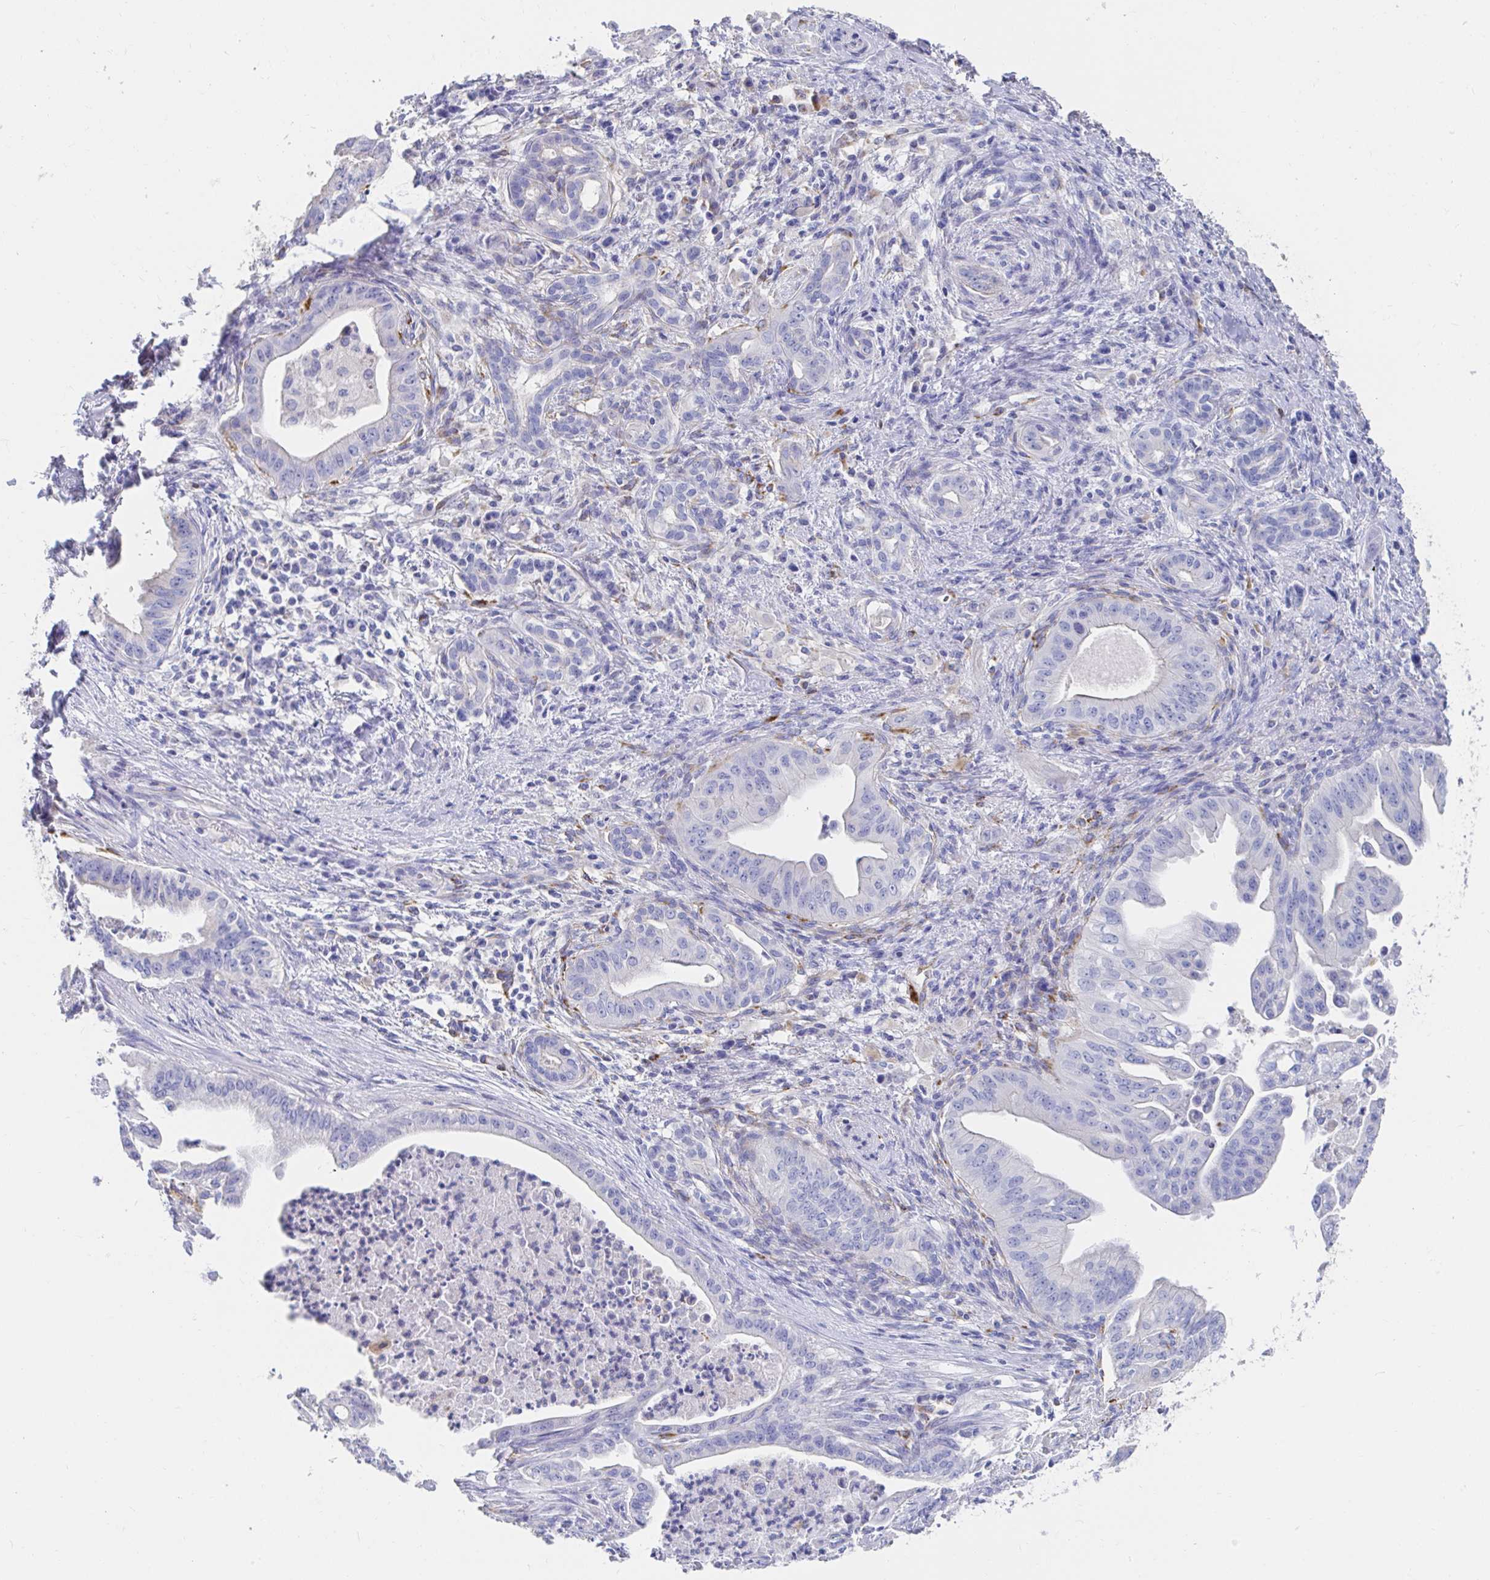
{"staining": {"intensity": "negative", "quantity": "none", "location": "none"}, "tissue": "pancreatic cancer", "cell_type": "Tumor cells", "image_type": "cancer", "snomed": [{"axis": "morphology", "description": "Adenocarcinoma, NOS"}, {"axis": "topography", "description": "Pancreas"}], "caption": "The immunohistochemistry histopathology image has no significant positivity in tumor cells of pancreatic cancer tissue. (DAB (3,3'-diaminobenzidine) immunohistochemistry visualized using brightfield microscopy, high magnification).", "gene": "LAMC3", "patient": {"sex": "male", "age": 58}}